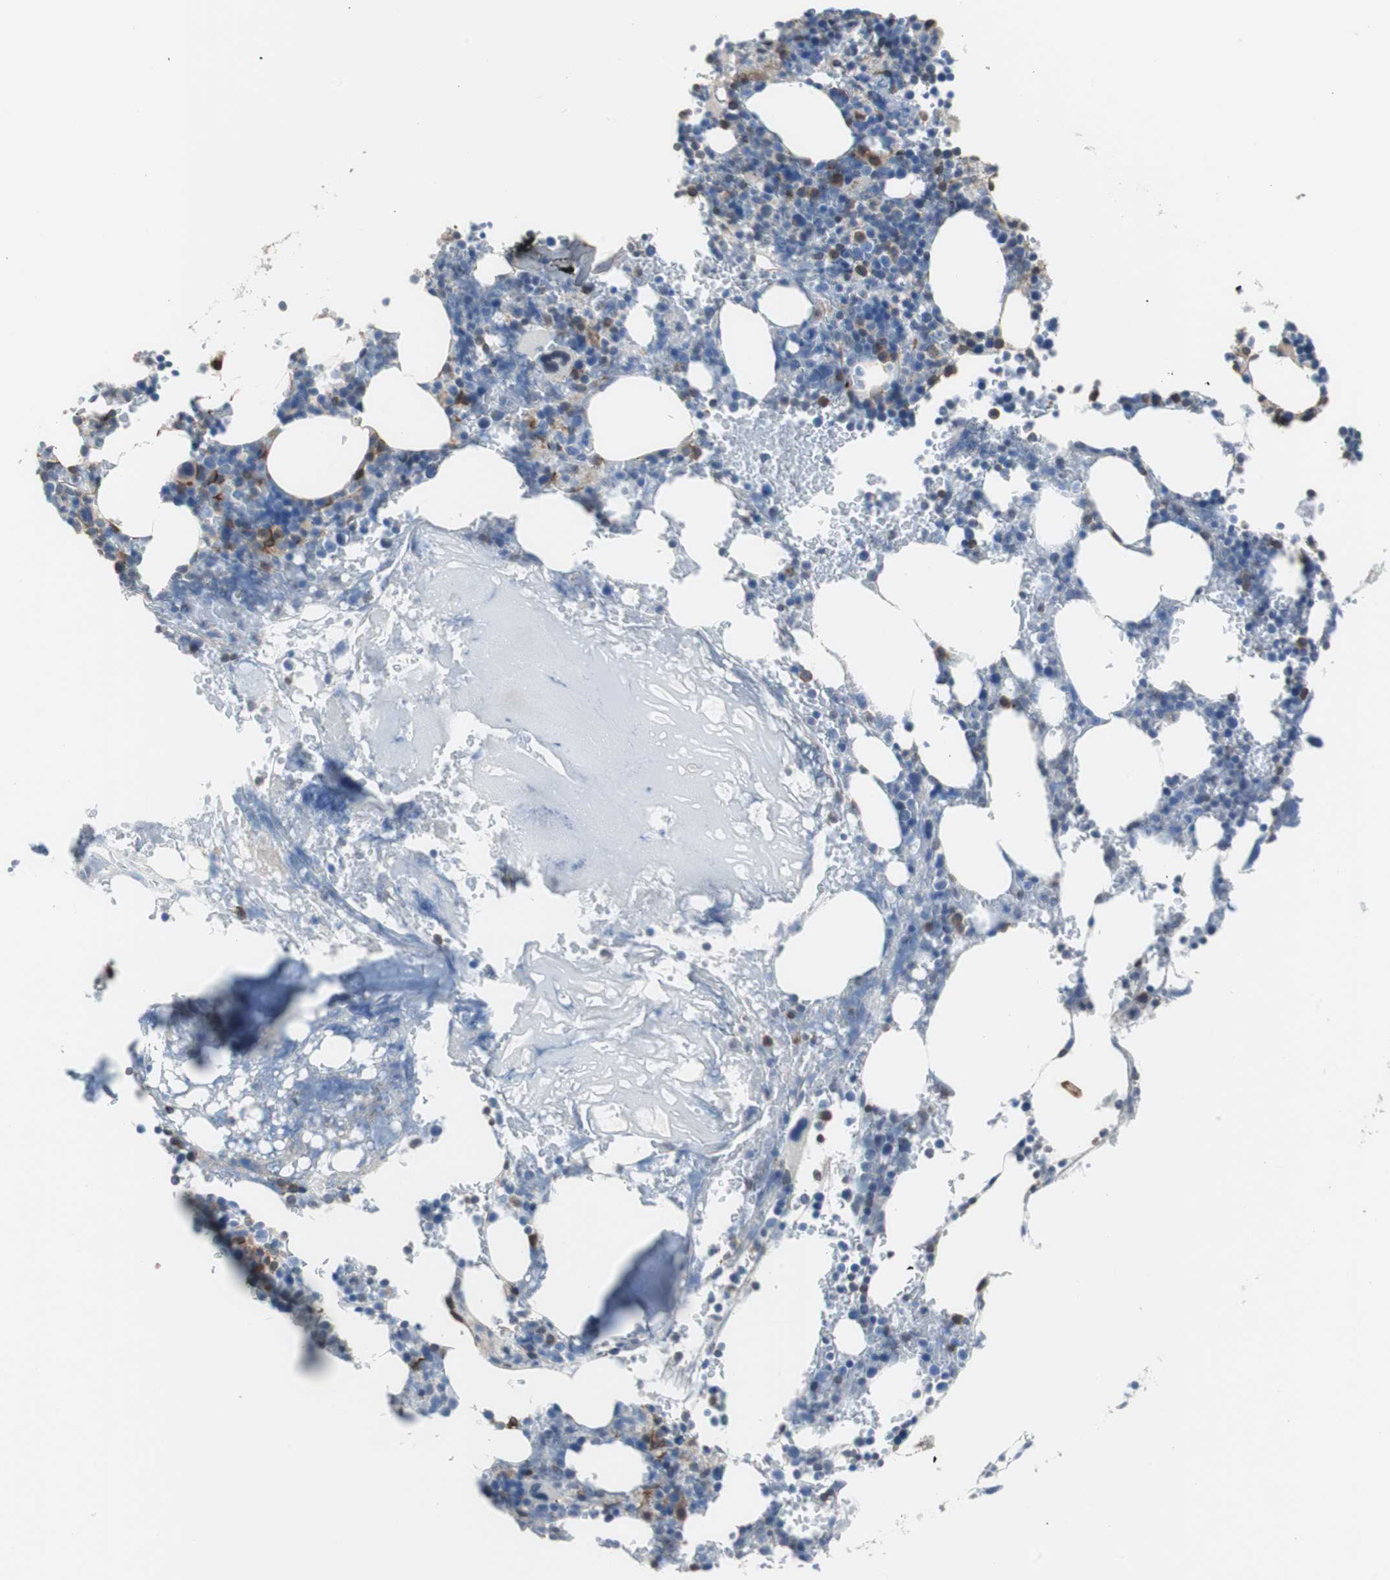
{"staining": {"intensity": "weak", "quantity": "<25%", "location": "cytoplasmic/membranous"}, "tissue": "bone marrow", "cell_type": "Hematopoietic cells", "image_type": "normal", "snomed": [{"axis": "morphology", "description": "Normal tissue, NOS"}, {"axis": "topography", "description": "Bone marrow"}], "caption": "High magnification brightfield microscopy of unremarkable bone marrow stained with DAB (3,3'-diaminobenzidine) (brown) and counterstained with hematoxylin (blue): hematopoietic cells show no significant positivity.", "gene": "KIF3B", "patient": {"sex": "female", "age": 66}}